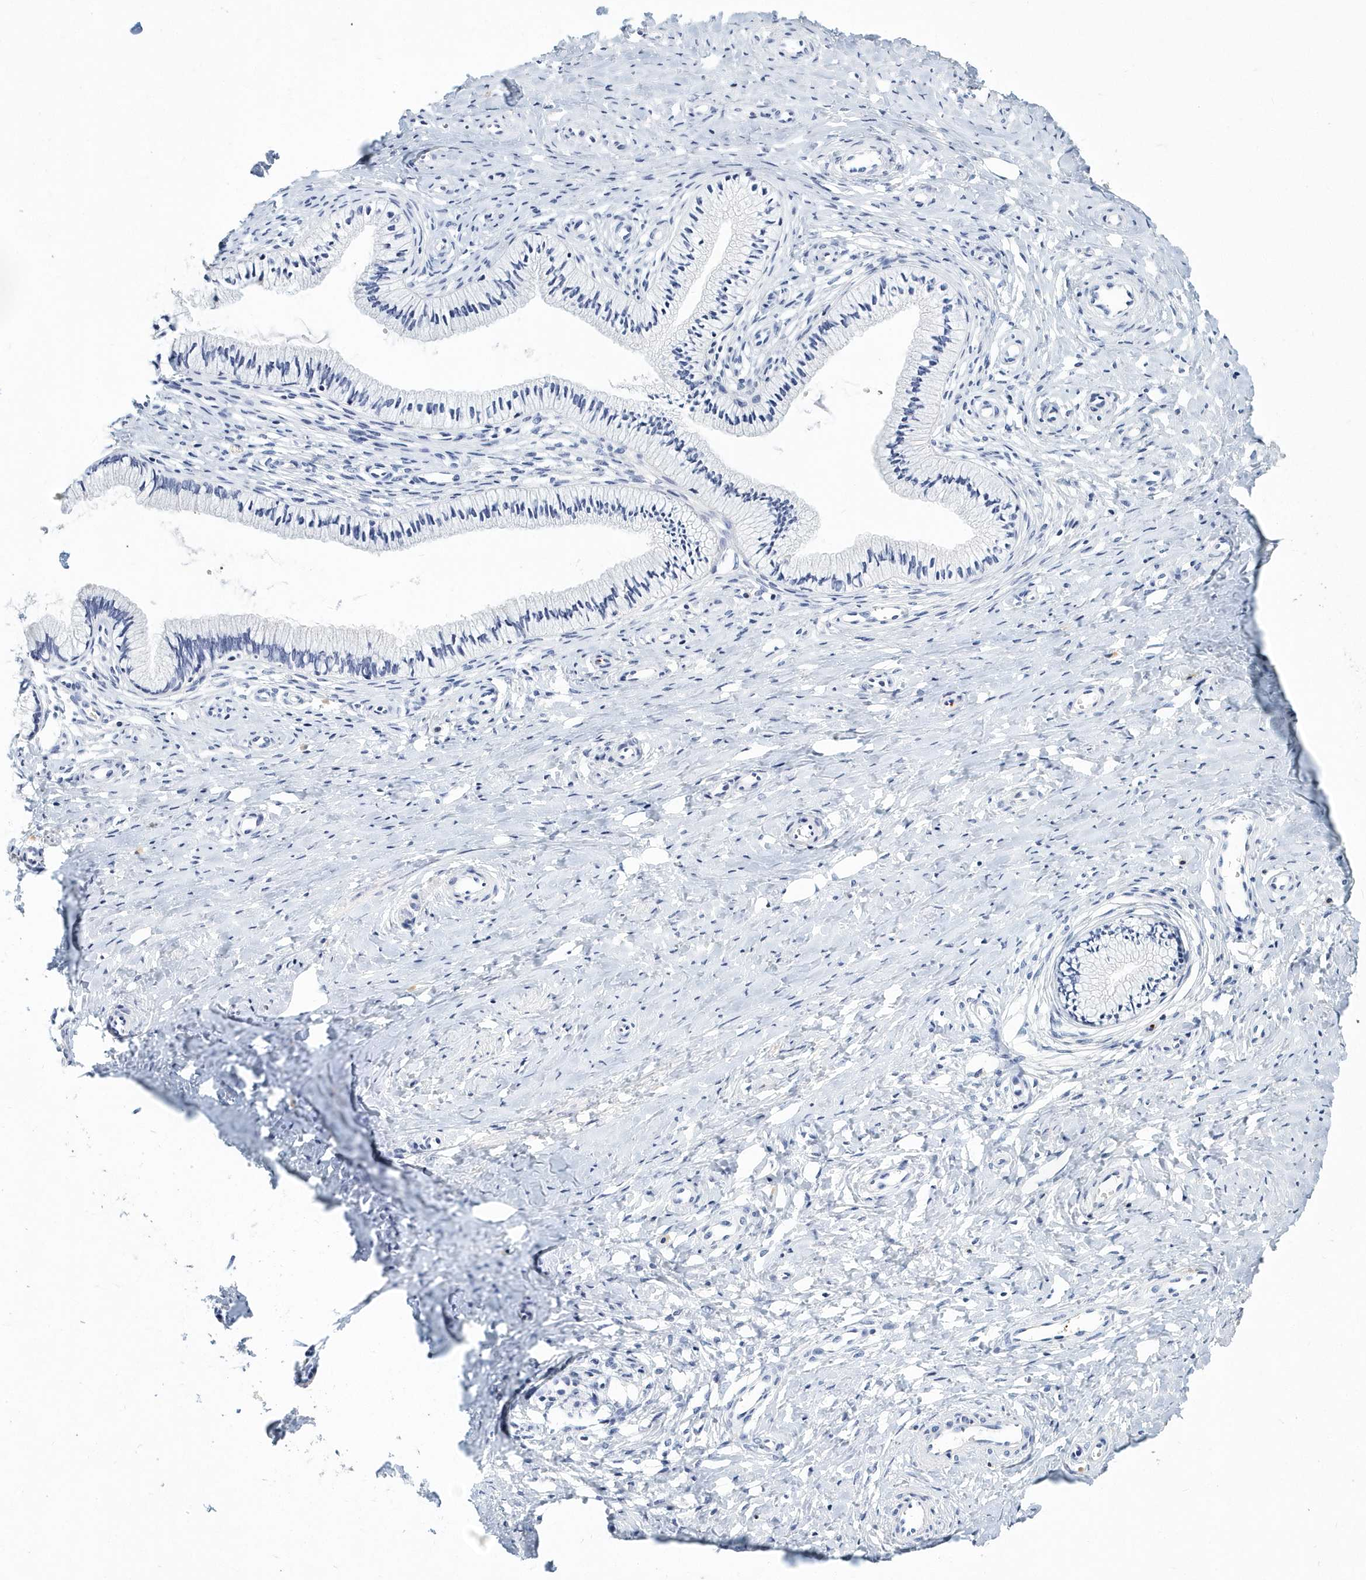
{"staining": {"intensity": "negative", "quantity": "none", "location": "none"}, "tissue": "cervix", "cell_type": "Glandular cells", "image_type": "normal", "snomed": [{"axis": "morphology", "description": "Normal tissue, NOS"}, {"axis": "topography", "description": "Cervix"}], "caption": "Immunohistochemistry (IHC) image of unremarkable human cervix stained for a protein (brown), which reveals no staining in glandular cells.", "gene": "ITGA2B", "patient": {"sex": "female", "age": 36}}